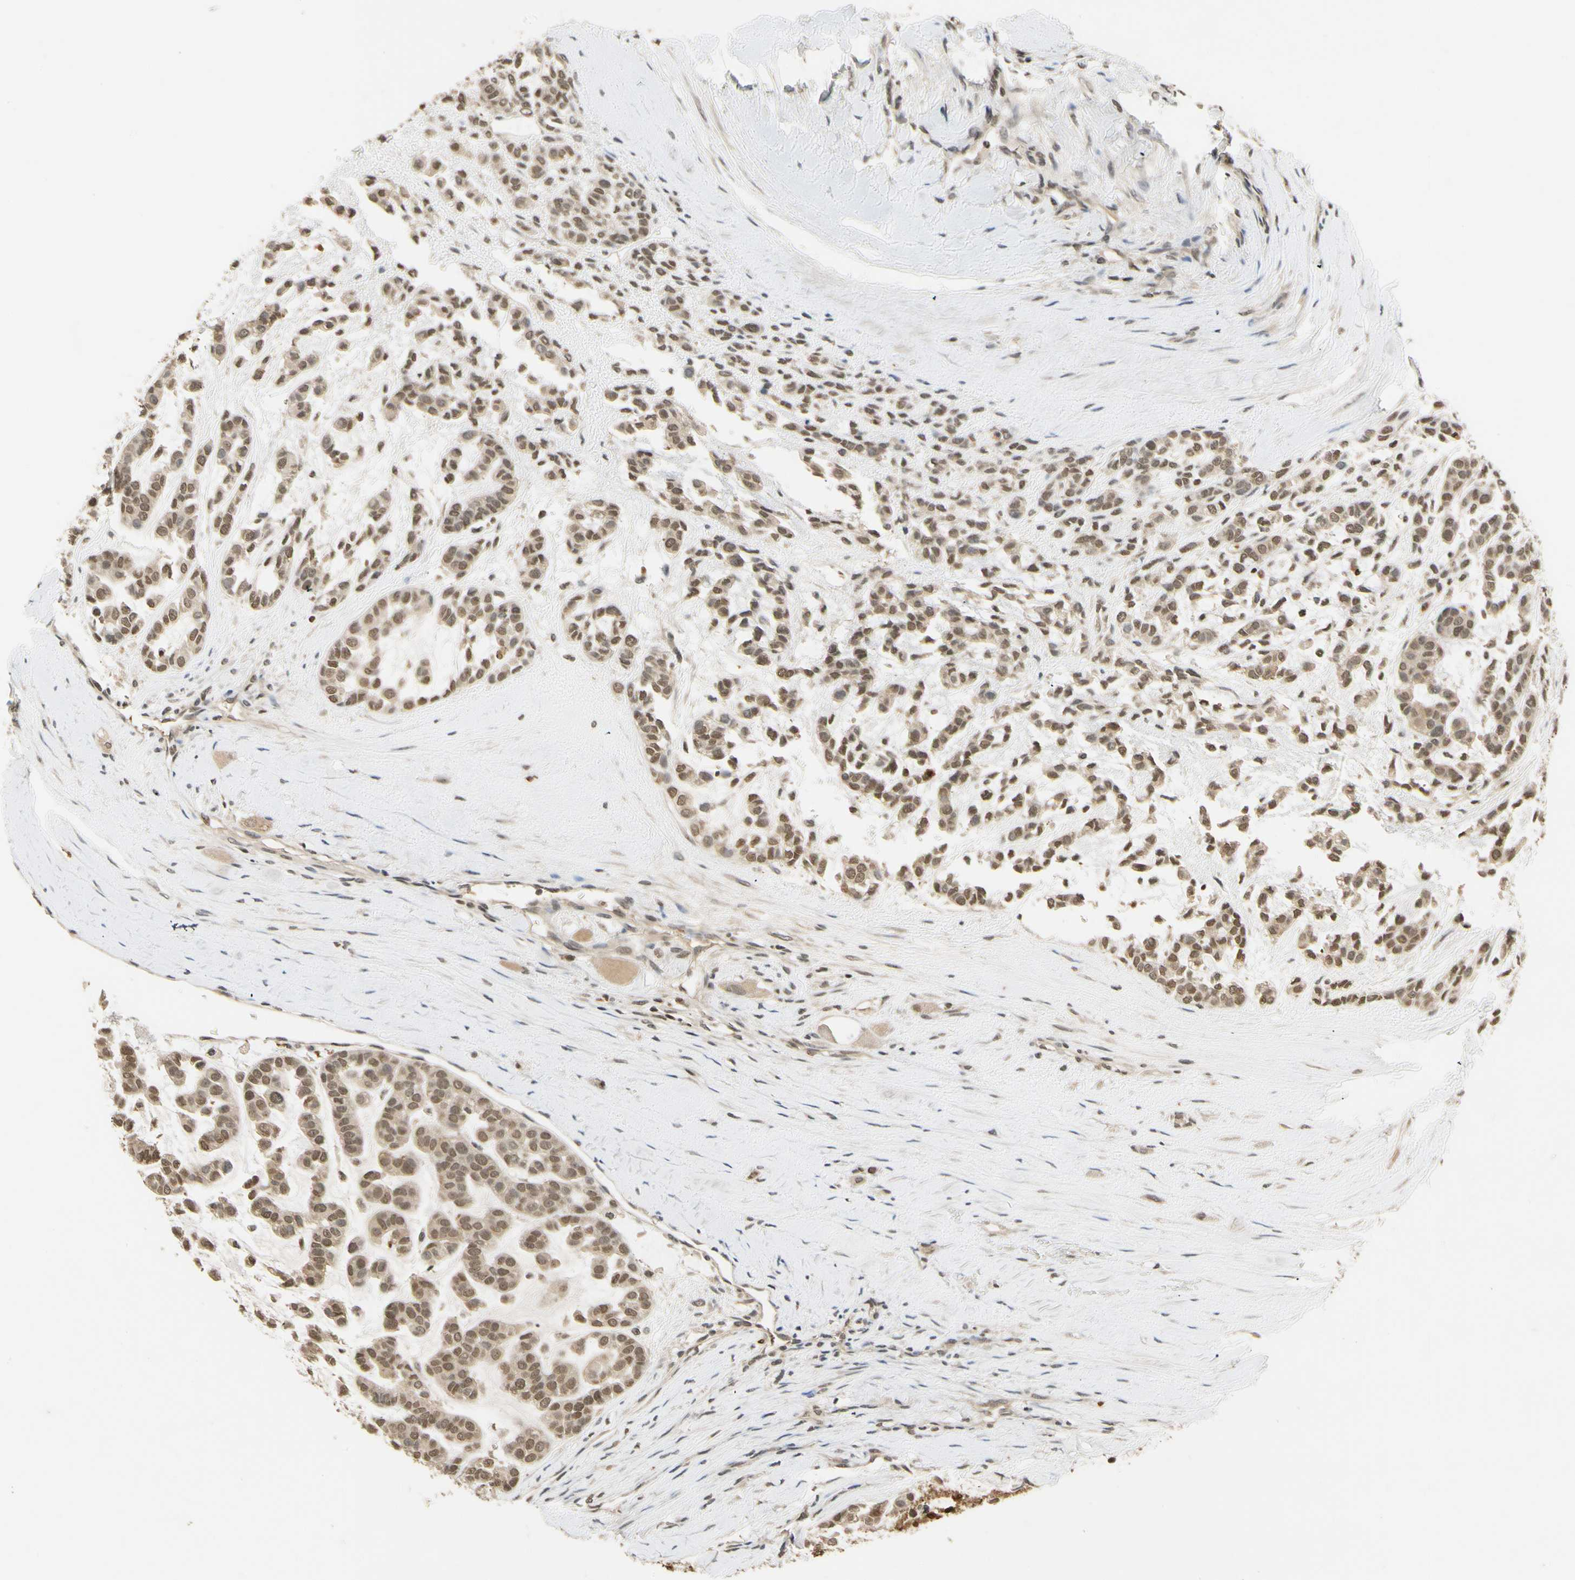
{"staining": {"intensity": "moderate", "quantity": ">75%", "location": "cytoplasmic/membranous,nuclear"}, "tissue": "head and neck cancer", "cell_type": "Tumor cells", "image_type": "cancer", "snomed": [{"axis": "morphology", "description": "Adenocarcinoma, NOS"}, {"axis": "morphology", "description": "Adenoma, NOS"}, {"axis": "topography", "description": "Head-Neck"}], "caption": "Immunohistochemistry image of head and neck adenocarcinoma stained for a protein (brown), which demonstrates medium levels of moderate cytoplasmic/membranous and nuclear staining in approximately >75% of tumor cells.", "gene": "SOD1", "patient": {"sex": "female", "age": 55}}